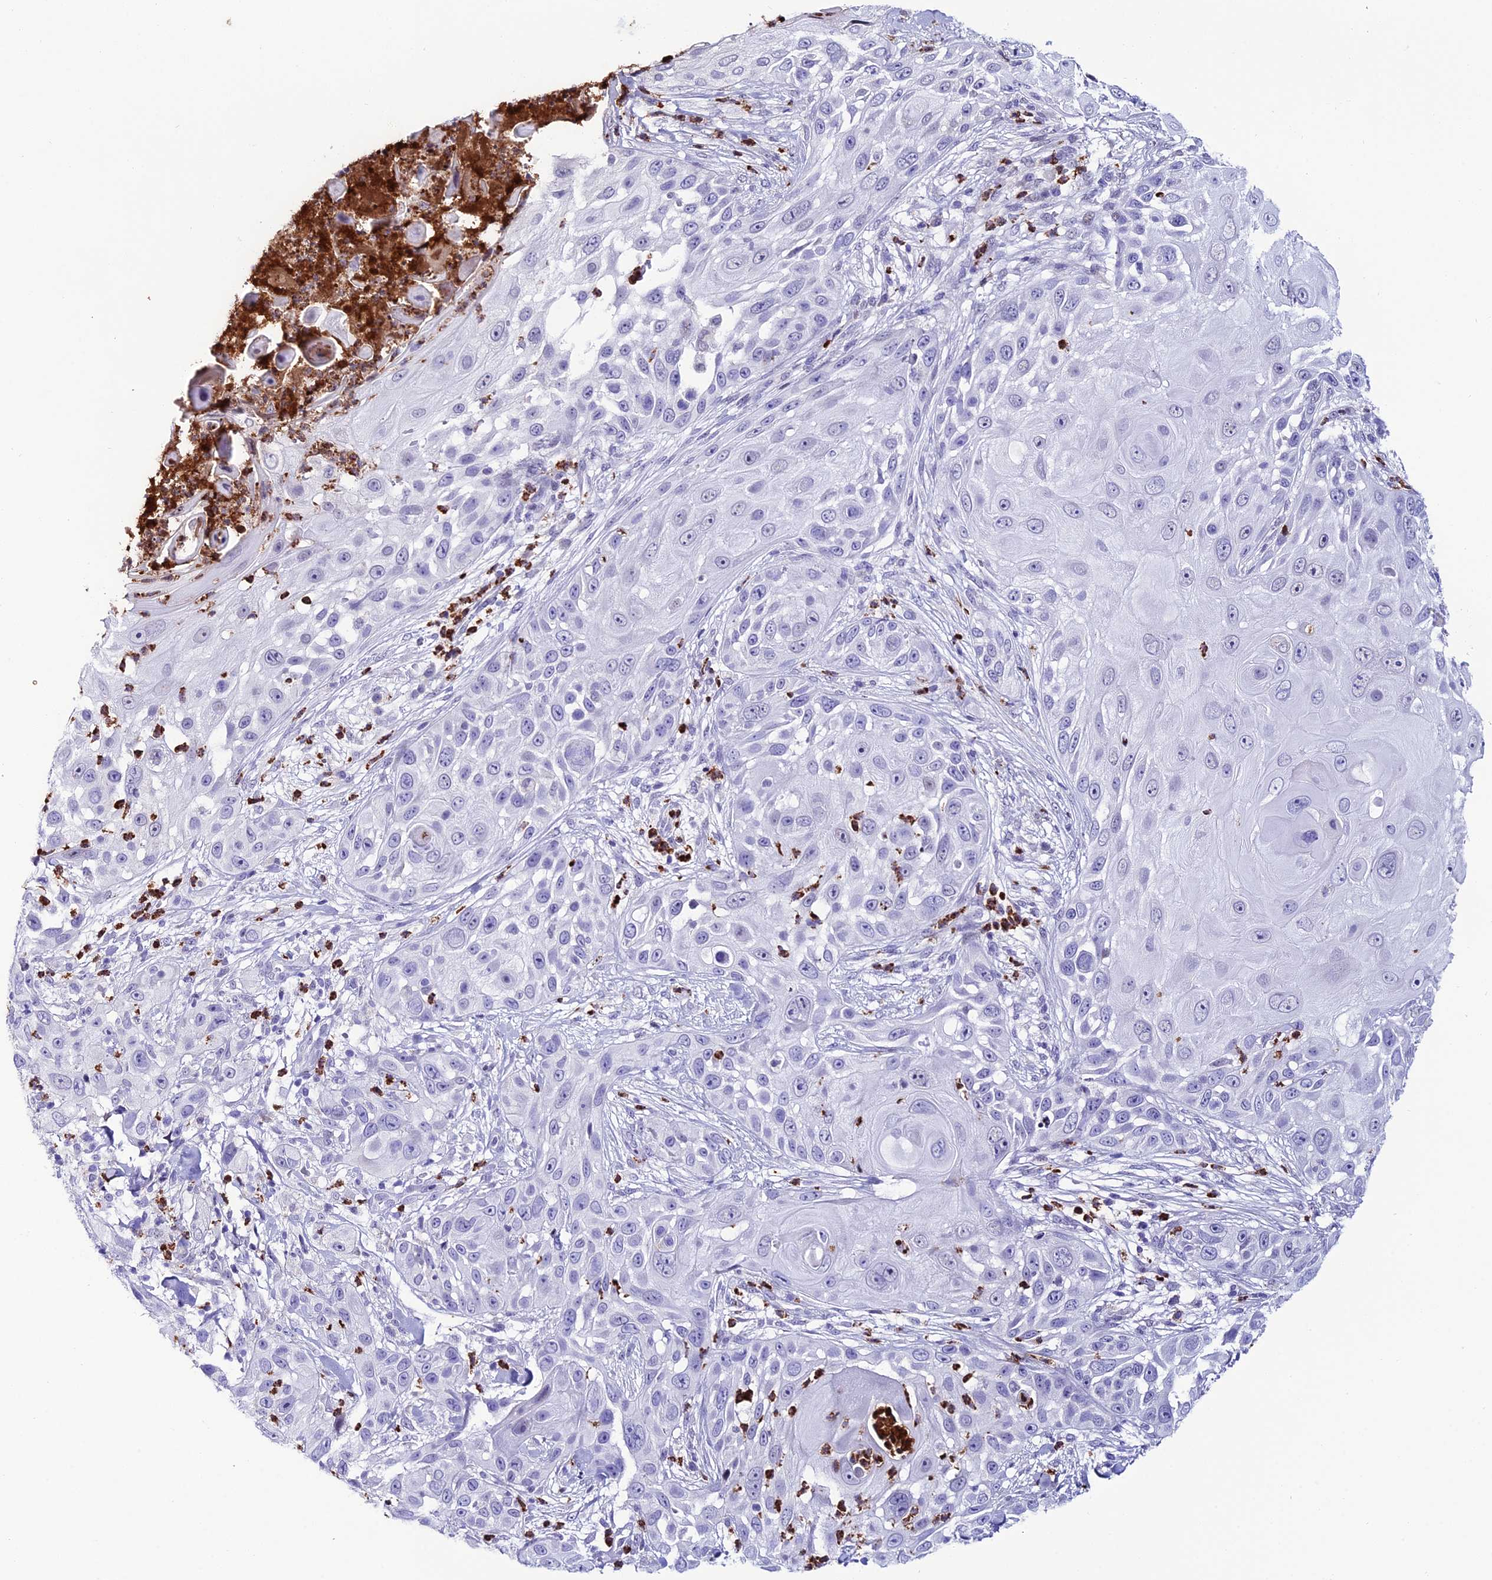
{"staining": {"intensity": "negative", "quantity": "none", "location": "none"}, "tissue": "skin cancer", "cell_type": "Tumor cells", "image_type": "cancer", "snomed": [{"axis": "morphology", "description": "Squamous cell carcinoma, NOS"}, {"axis": "topography", "description": "Skin"}], "caption": "Immunohistochemistry (IHC) image of skin cancer (squamous cell carcinoma) stained for a protein (brown), which demonstrates no staining in tumor cells. Brightfield microscopy of immunohistochemistry (IHC) stained with DAB (brown) and hematoxylin (blue), captured at high magnification.", "gene": "MFSD2B", "patient": {"sex": "female", "age": 44}}